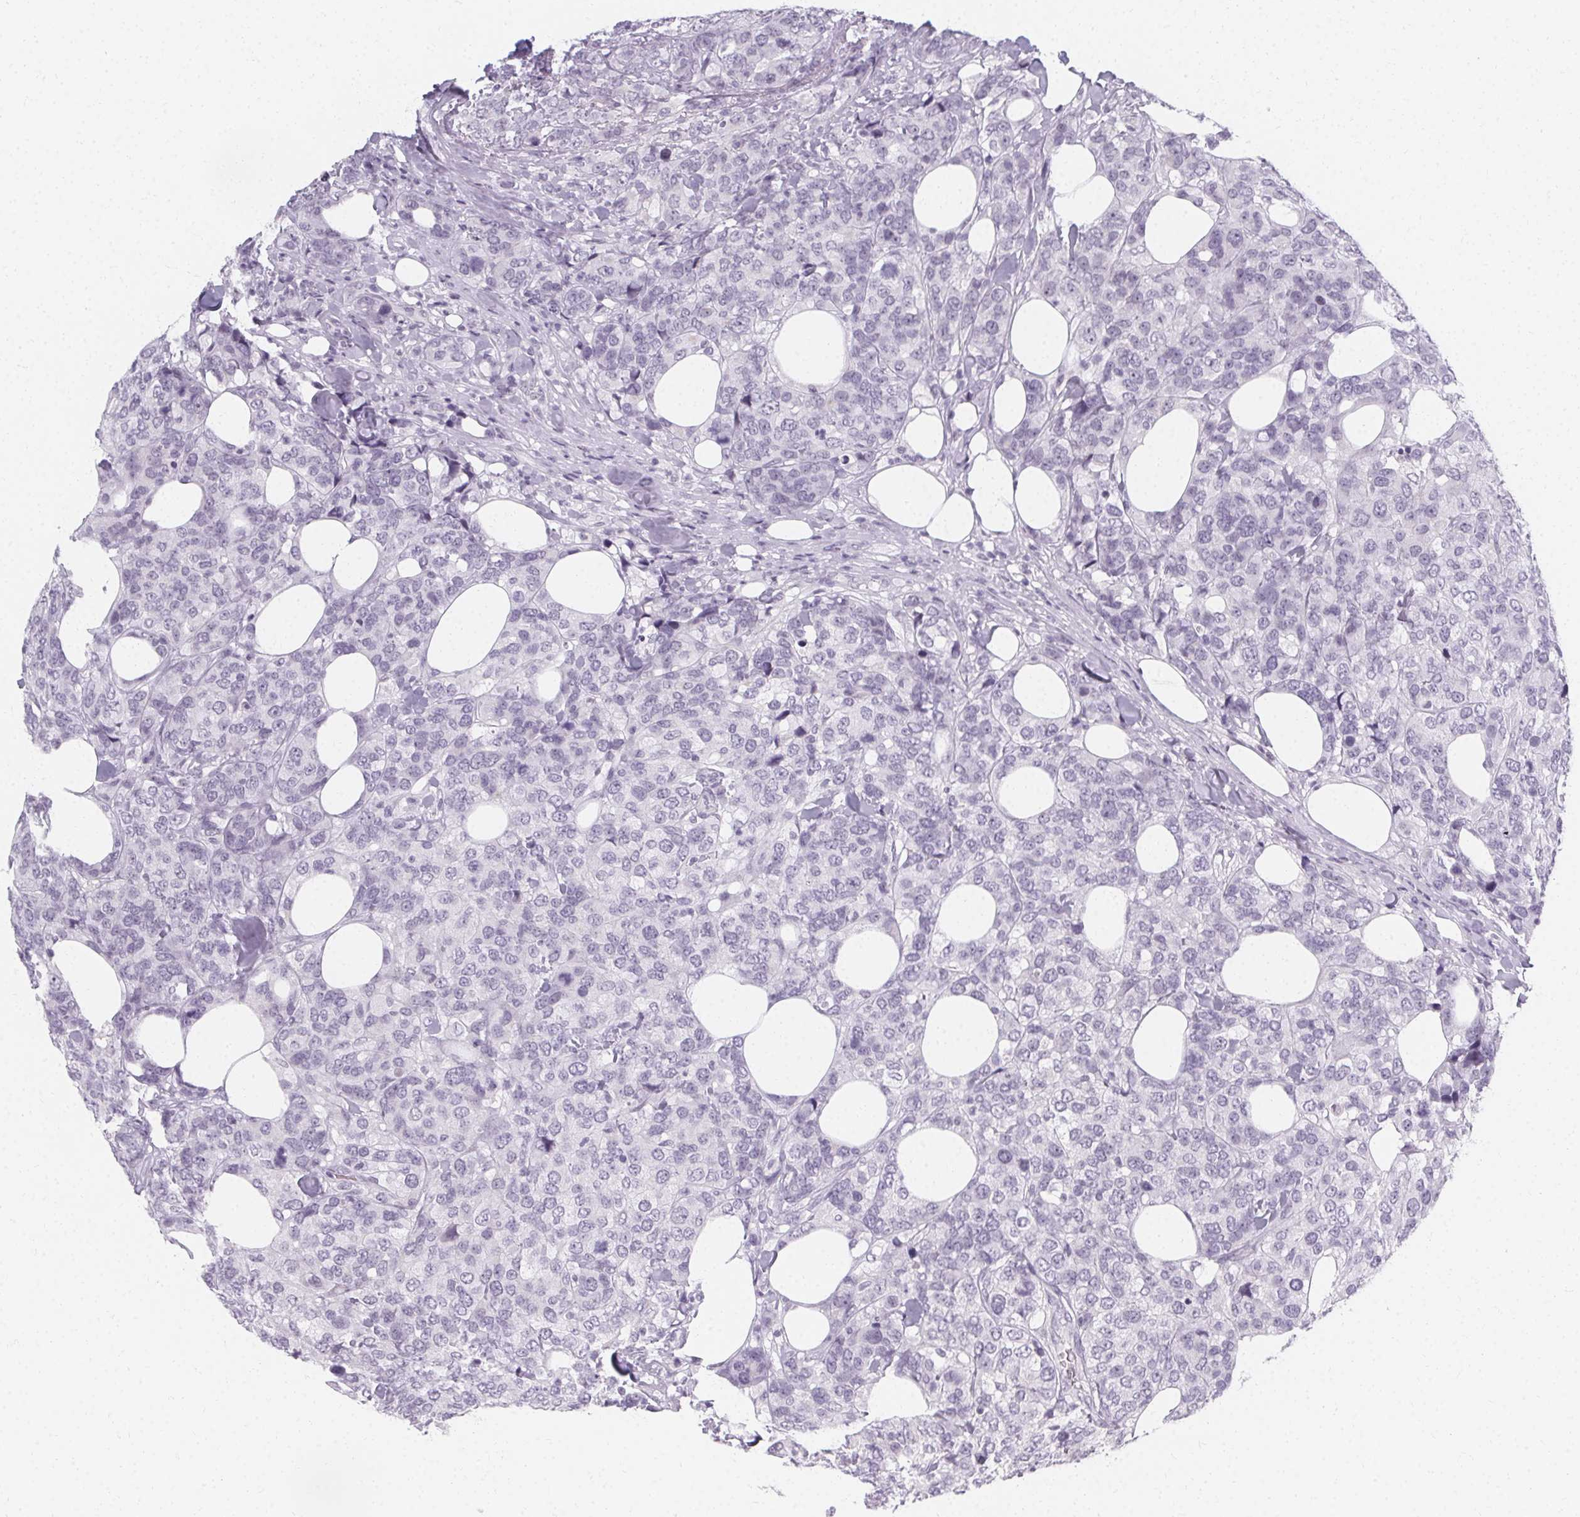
{"staining": {"intensity": "negative", "quantity": "none", "location": "none"}, "tissue": "breast cancer", "cell_type": "Tumor cells", "image_type": "cancer", "snomed": [{"axis": "morphology", "description": "Lobular carcinoma"}, {"axis": "topography", "description": "Breast"}], "caption": "A histopathology image of lobular carcinoma (breast) stained for a protein displays no brown staining in tumor cells.", "gene": "SYNPR", "patient": {"sex": "female", "age": 59}}